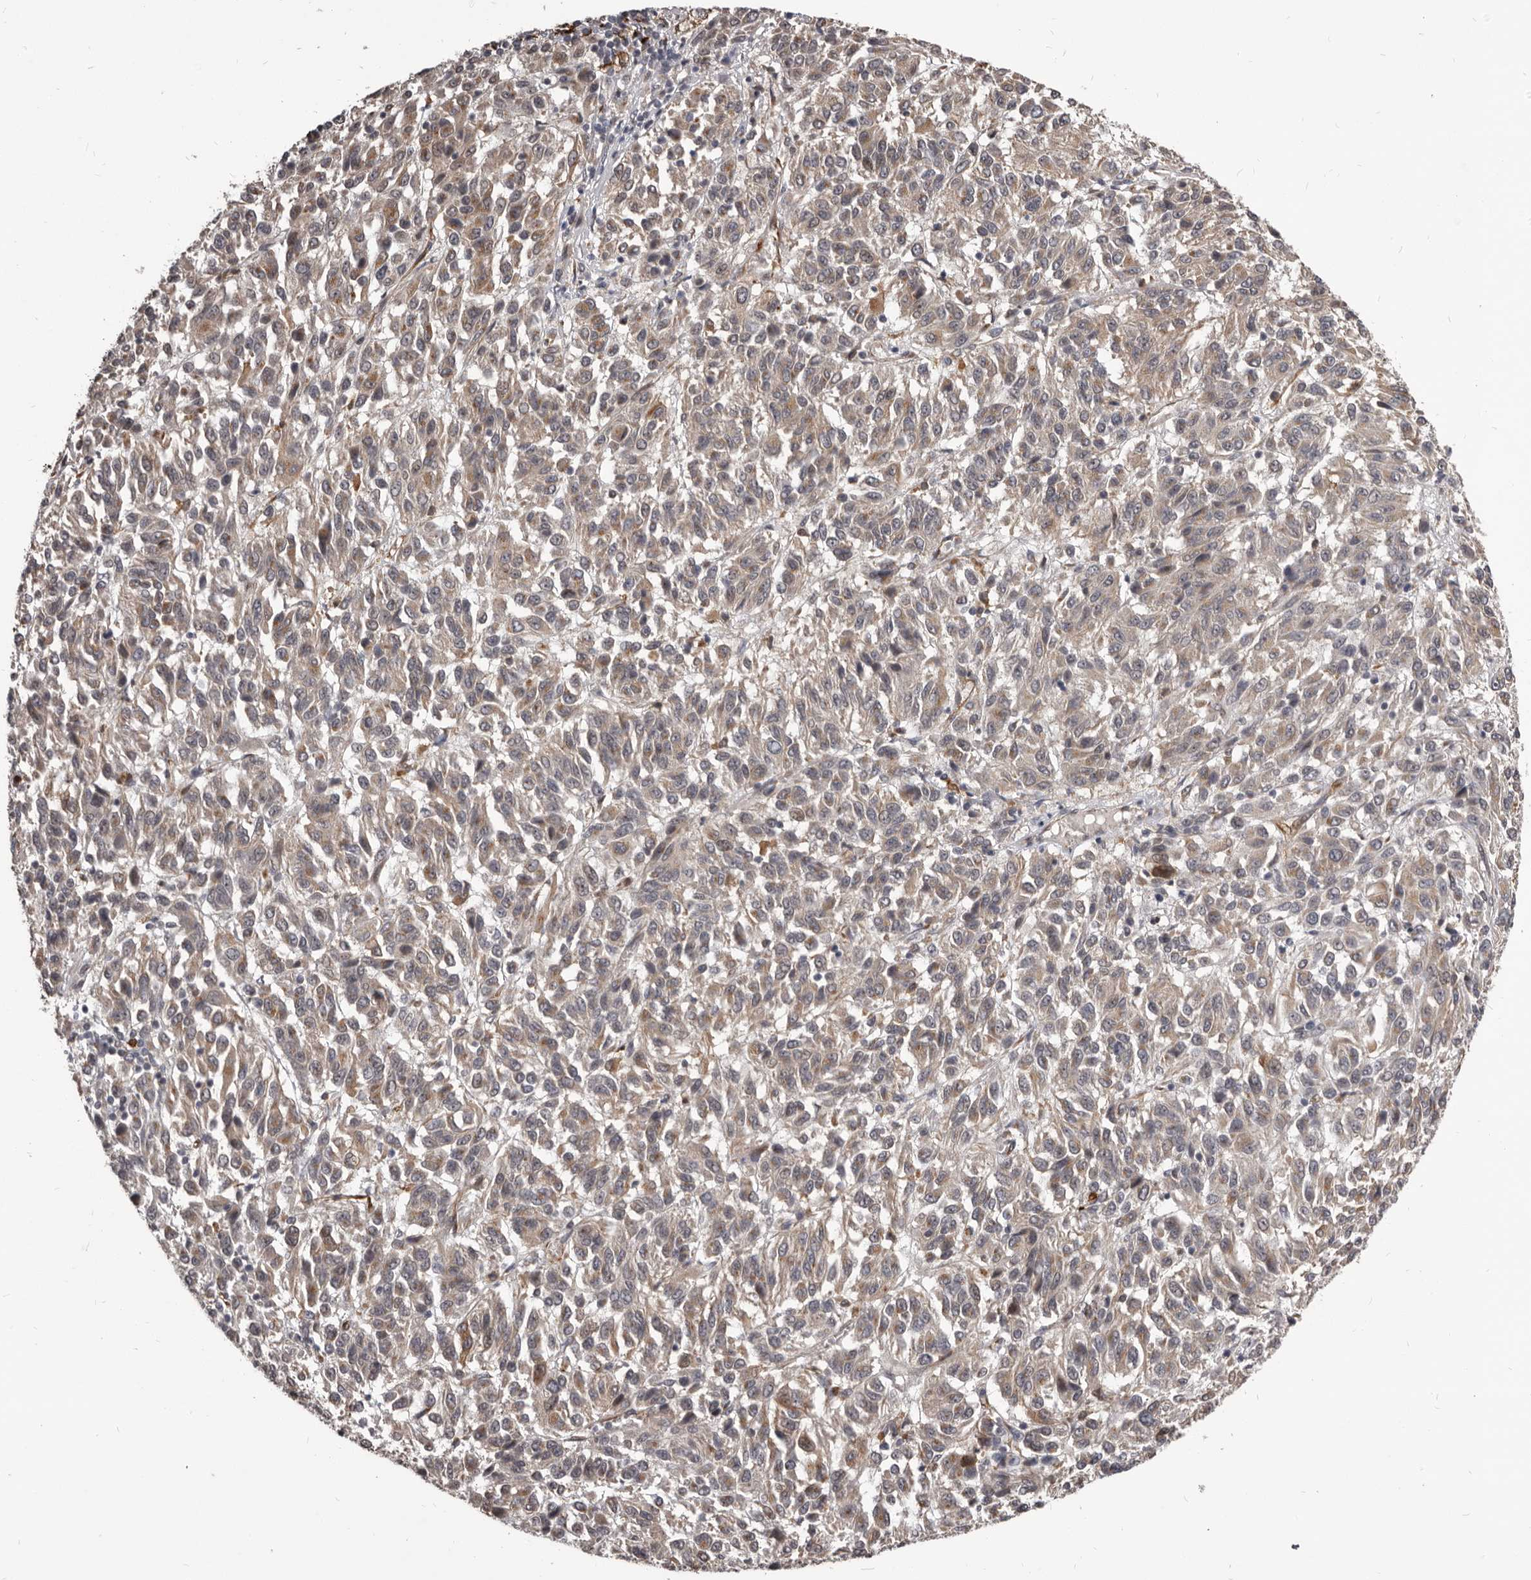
{"staining": {"intensity": "weak", "quantity": ">75%", "location": "cytoplasmic/membranous"}, "tissue": "melanoma", "cell_type": "Tumor cells", "image_type": "cancer", "snomed": [{"axis": "morphology", "description": "Malignant melanoma, Metastatic site"}, {"axis": "topography", "description": "Lung"}], "caption": "Protein staining displays weak cytoplasmic/membranous staining in about >75% of tumor cells in malignant melanoma (metastatic site).", "gene": "ADAMTS20", "patient": {"sex": "male", "age": 64}}